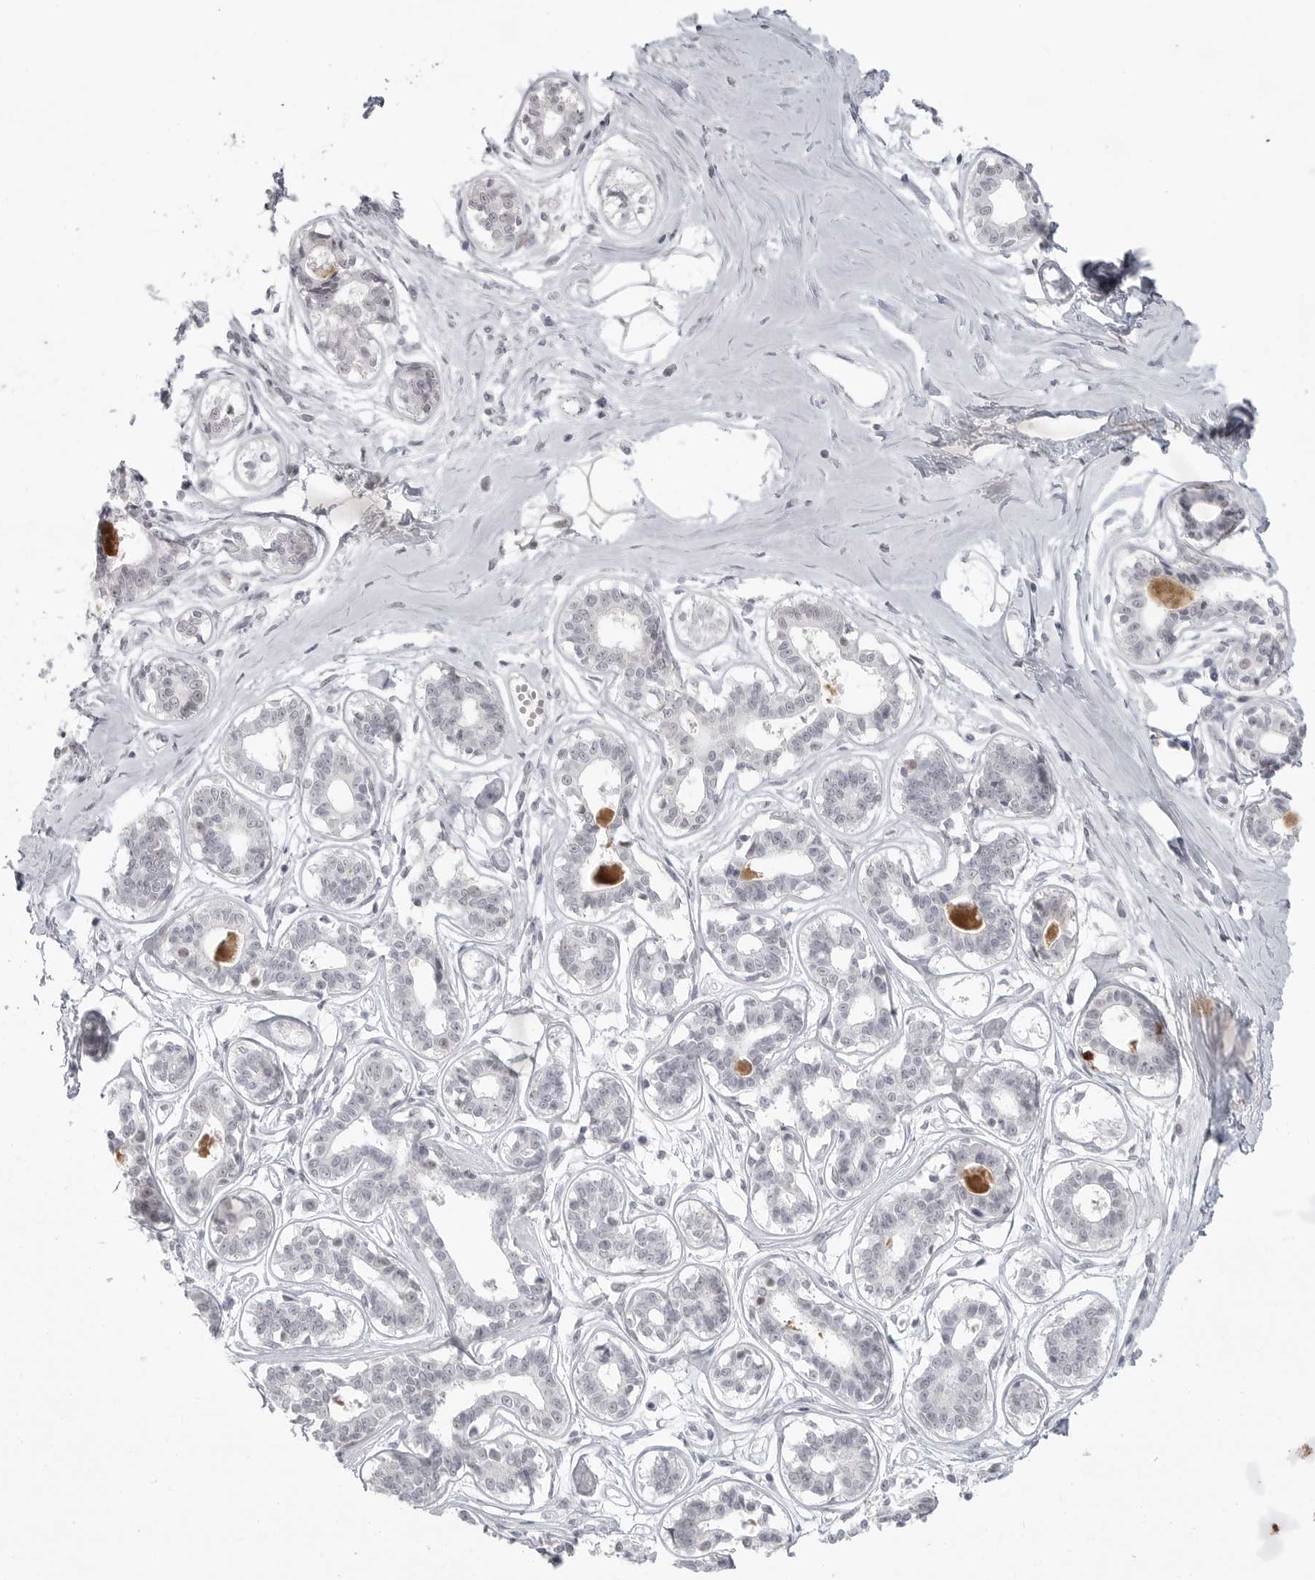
{"staining": {"intensity": "negative", "quantity": "none", "location": "none"}, "tissue": "breast", "cell_type": "Adipocytes", "image_type": "normal", "snomed": [{"axis": "morphology", "description": "Normal tissue, NOS"}, {"axis": "topography", "description": "Breast"}], "caption": "Breast stained for a protein using IHC demonstrates no expression adipocytes.", "gene": "TCTN3", "patient": {"sex": "female", "age": 45}}